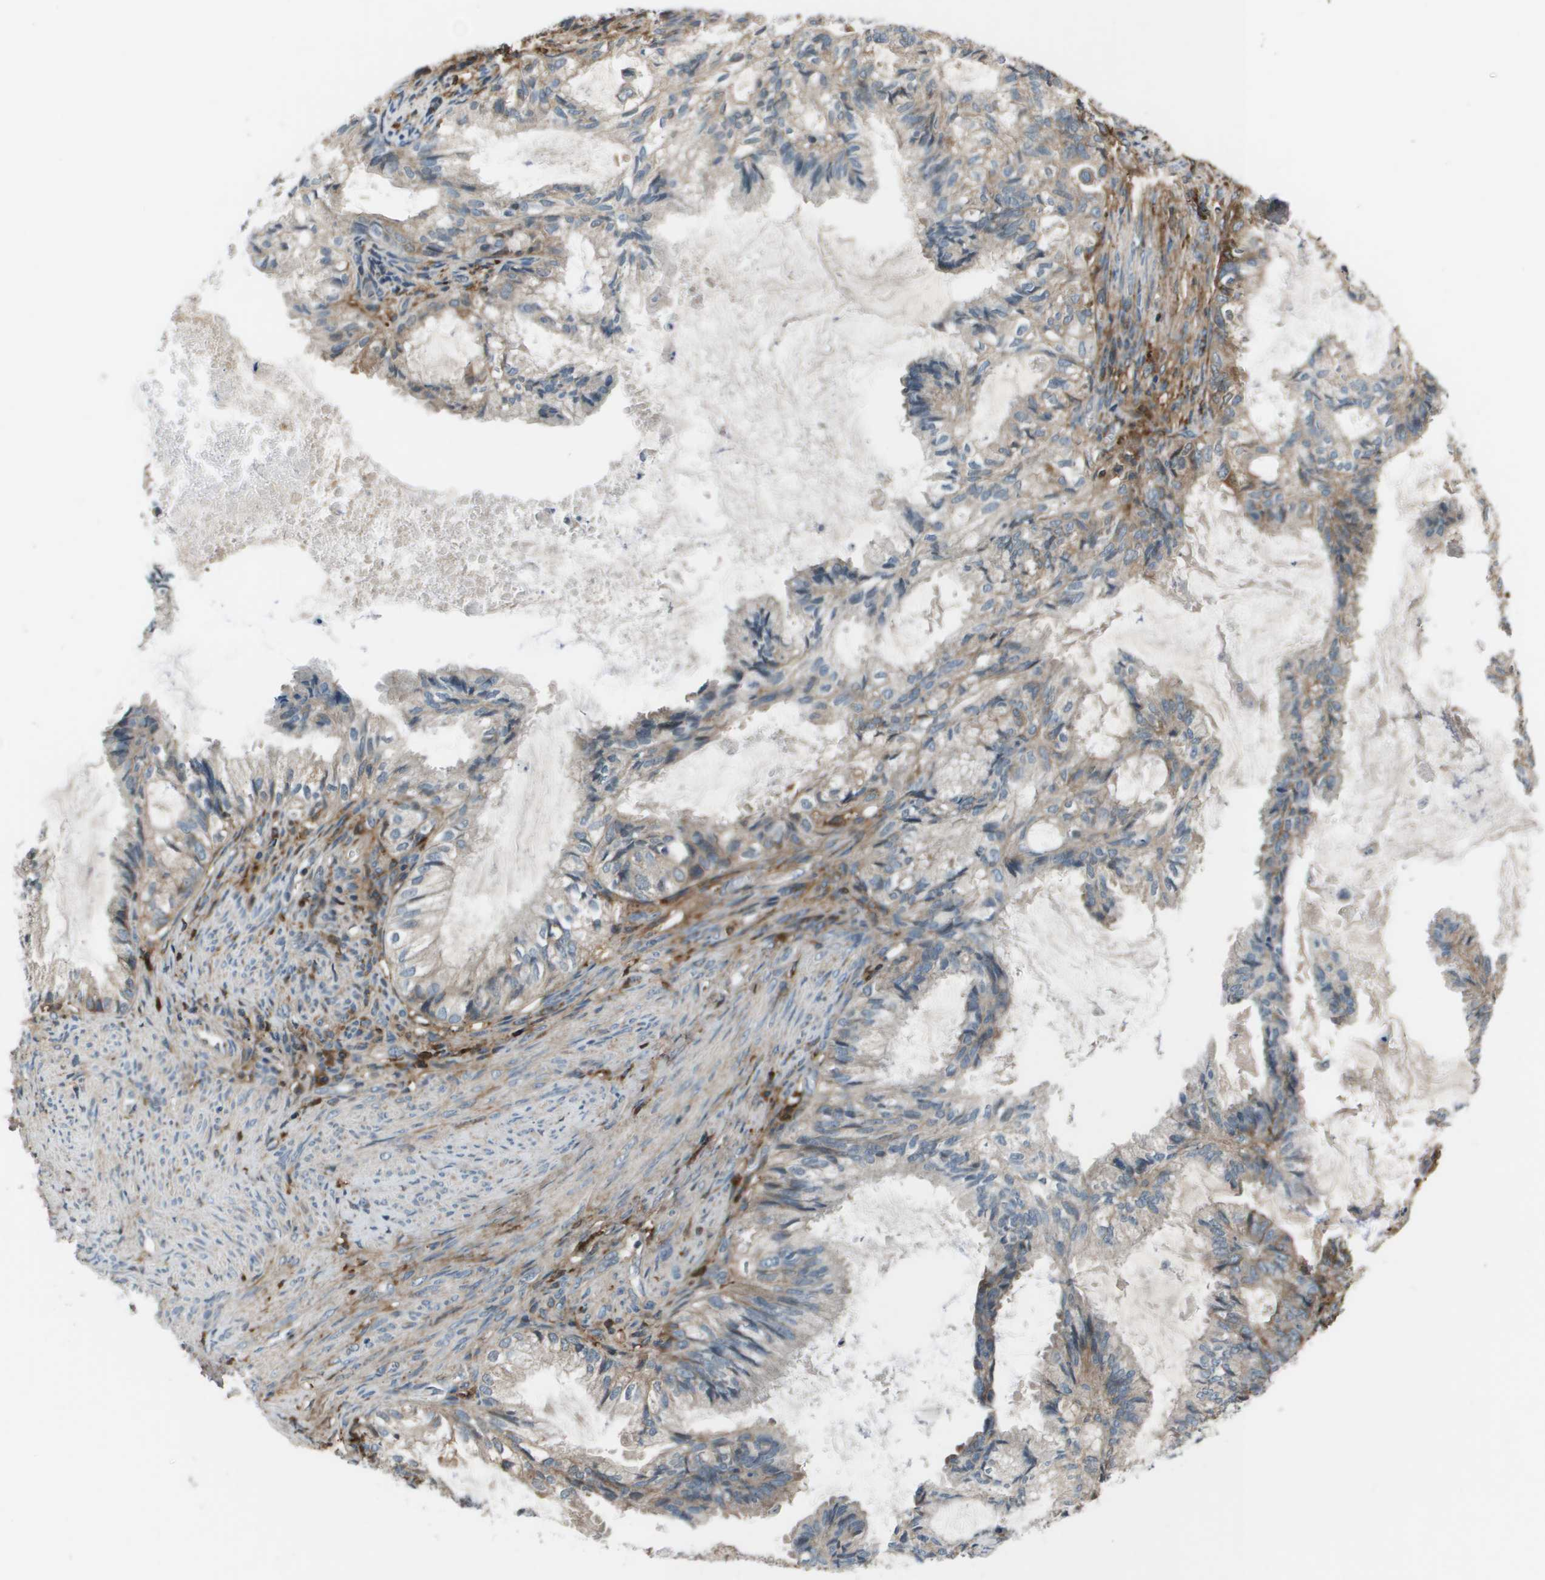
{"staining": {"intensity": "weak", "quantity": "<25%", "location": "cytoplasmic/membranous"}, "tissue": "cervical cancer", "cell_type": "Tumor cells", "image_type": "cancer", "snomed": [{"axis": "morphology", "description": "Normal tissue, NOS"}, {"axis": "morphology", "description": "Adenocarcinoma, NOS"}, {"axis": "topography", "description": "Cervix"}, {"axis": "topography", "description": "Endometrium"}], "caption": "Image shows no significant protein staining in tumor cells of adenocarcinoma (cervical).", "gene": "PCOLCE", "patient": {"sex": "female", "age": 86}}